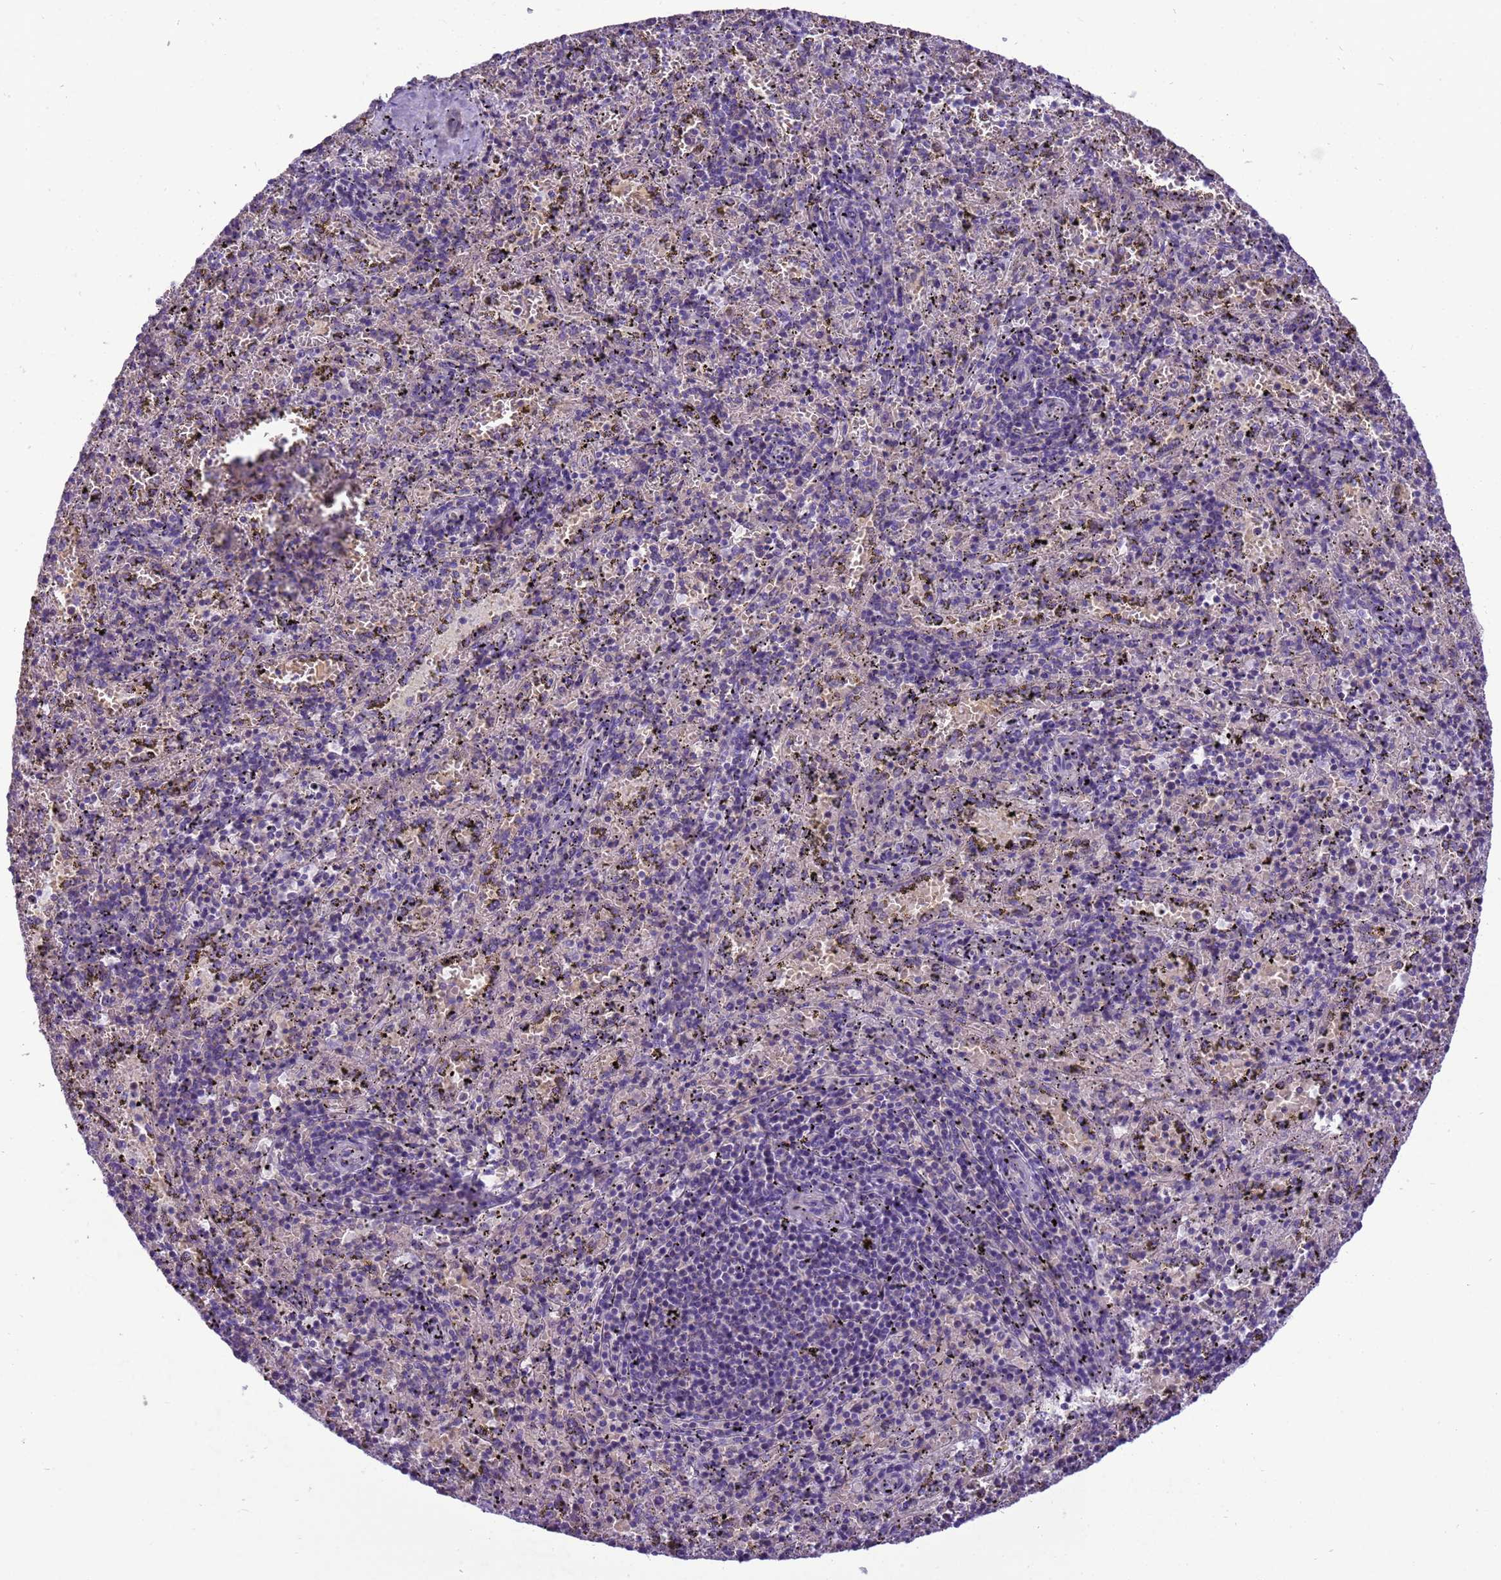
{"staining": {"intensity": "negative", "quantity": "none", "location": "none"}, "tissue": "spleen", "cell_type": "Cells in red pulp", "image_type": "normal", "snomed": [{"axis": "morphology", "description": "Normal tissue, NOS"}, {"axis": "topography", "description": "Spleen"}], "caption": "Immunohistochemistry of normal spleen demonstrates no staining in cells in red pulp. (DAB (3,3'-diaminobenzidine) immunohistochemistry (IHC) visualized using brightfield microscopy, high magnification).", "gene": "PIEZO2", "patient": {"sex": "male", "age": 11}}